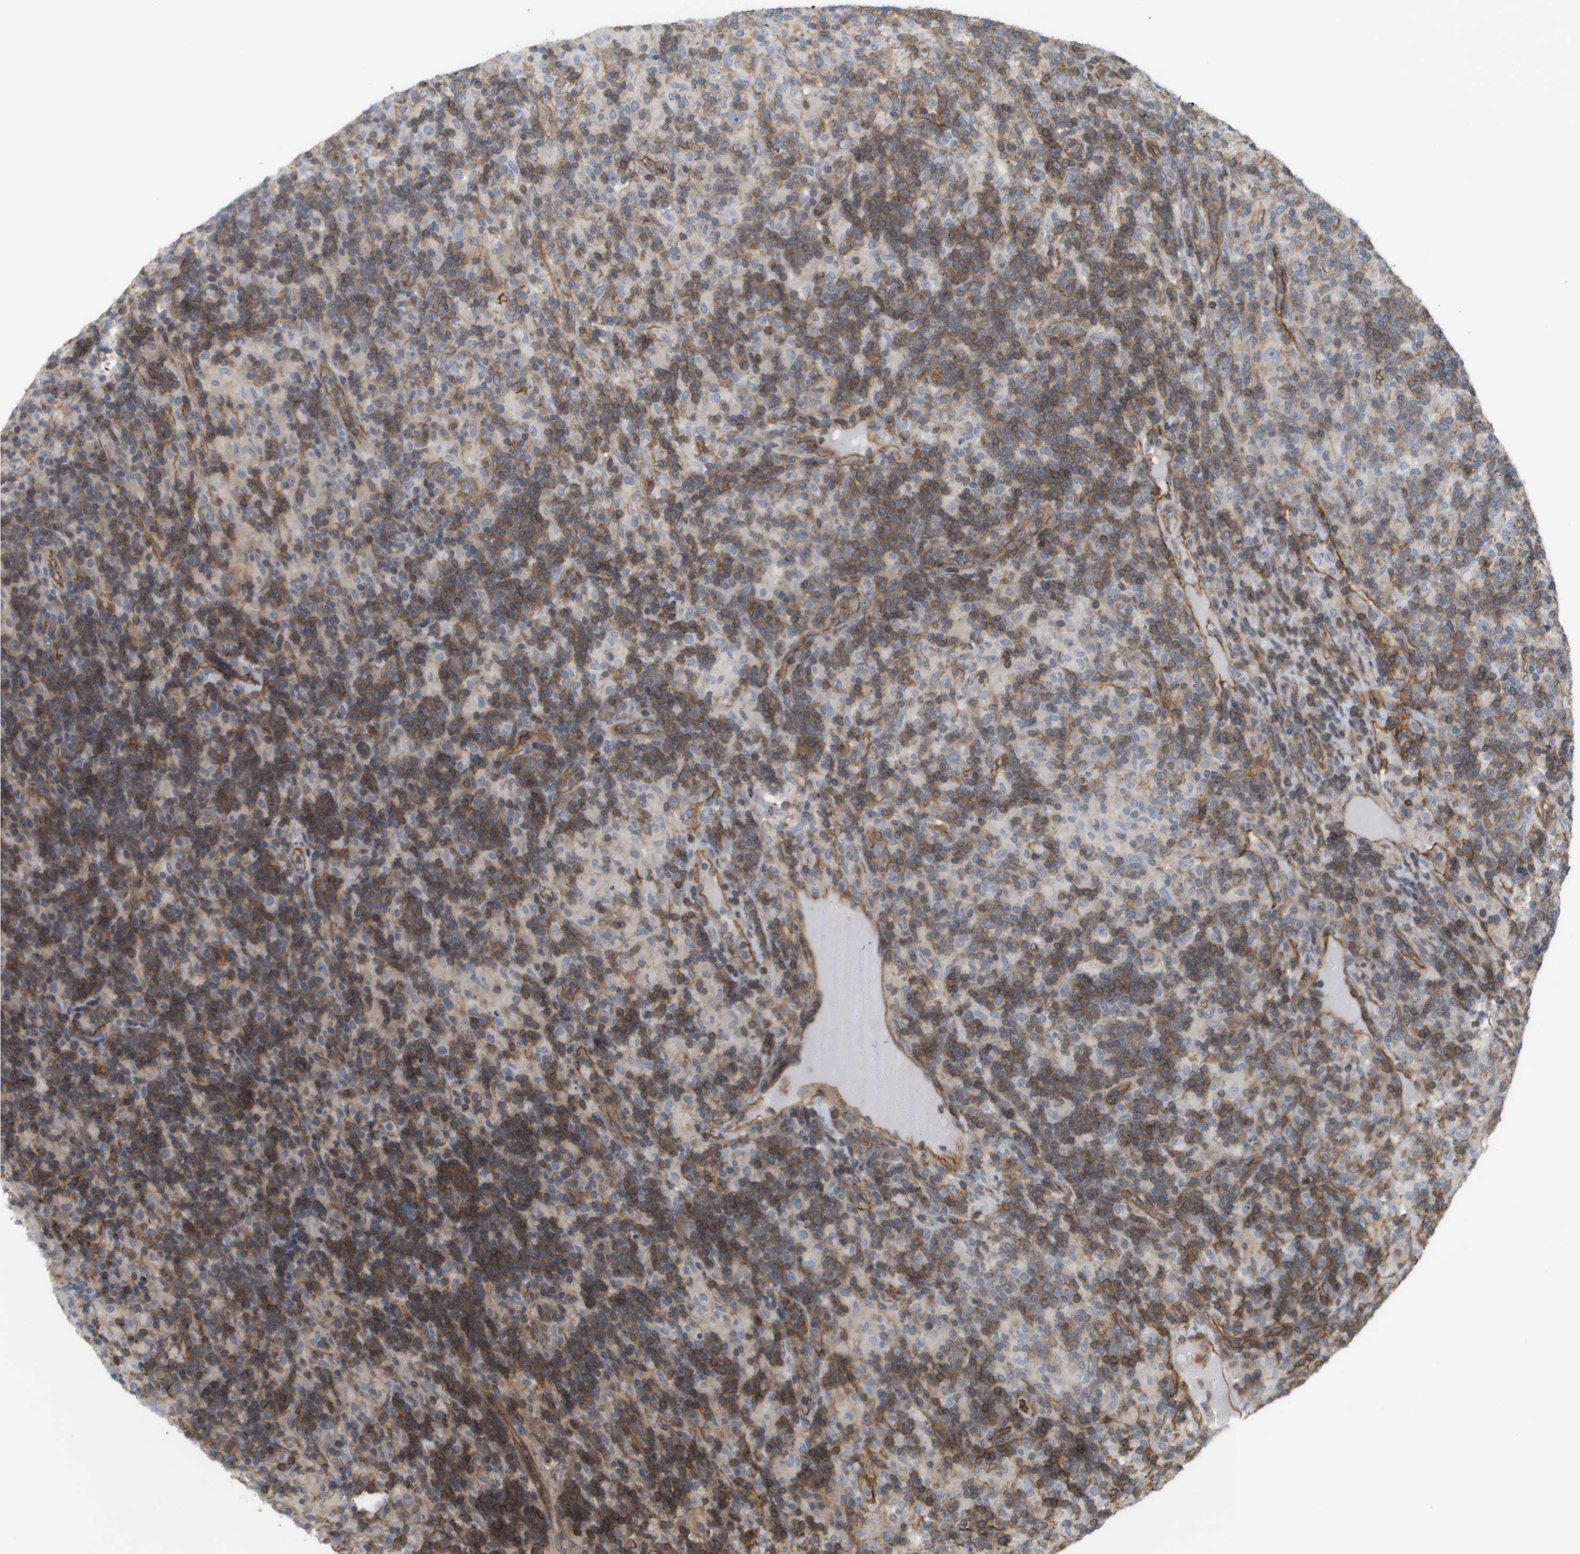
{"staining": {"intensity": "negative", "quantity": "none", "location": "none"}, "tissue": "lymphoma", "cell_type": "Tumor cells", "image_type": "cancer", "snomed": [{"axis": "morphology", "description": "Hodgkin's disease, NOS"}, {"axis": "topography", "description": "Lymph node"}], "caption": "This is a micrograph of immunohistochemistry staining of Hodgkin's disease, which shows no staining in tumor cells.", "gene": "SGMS2", "patient": {"sex": "male", "age": 70}}